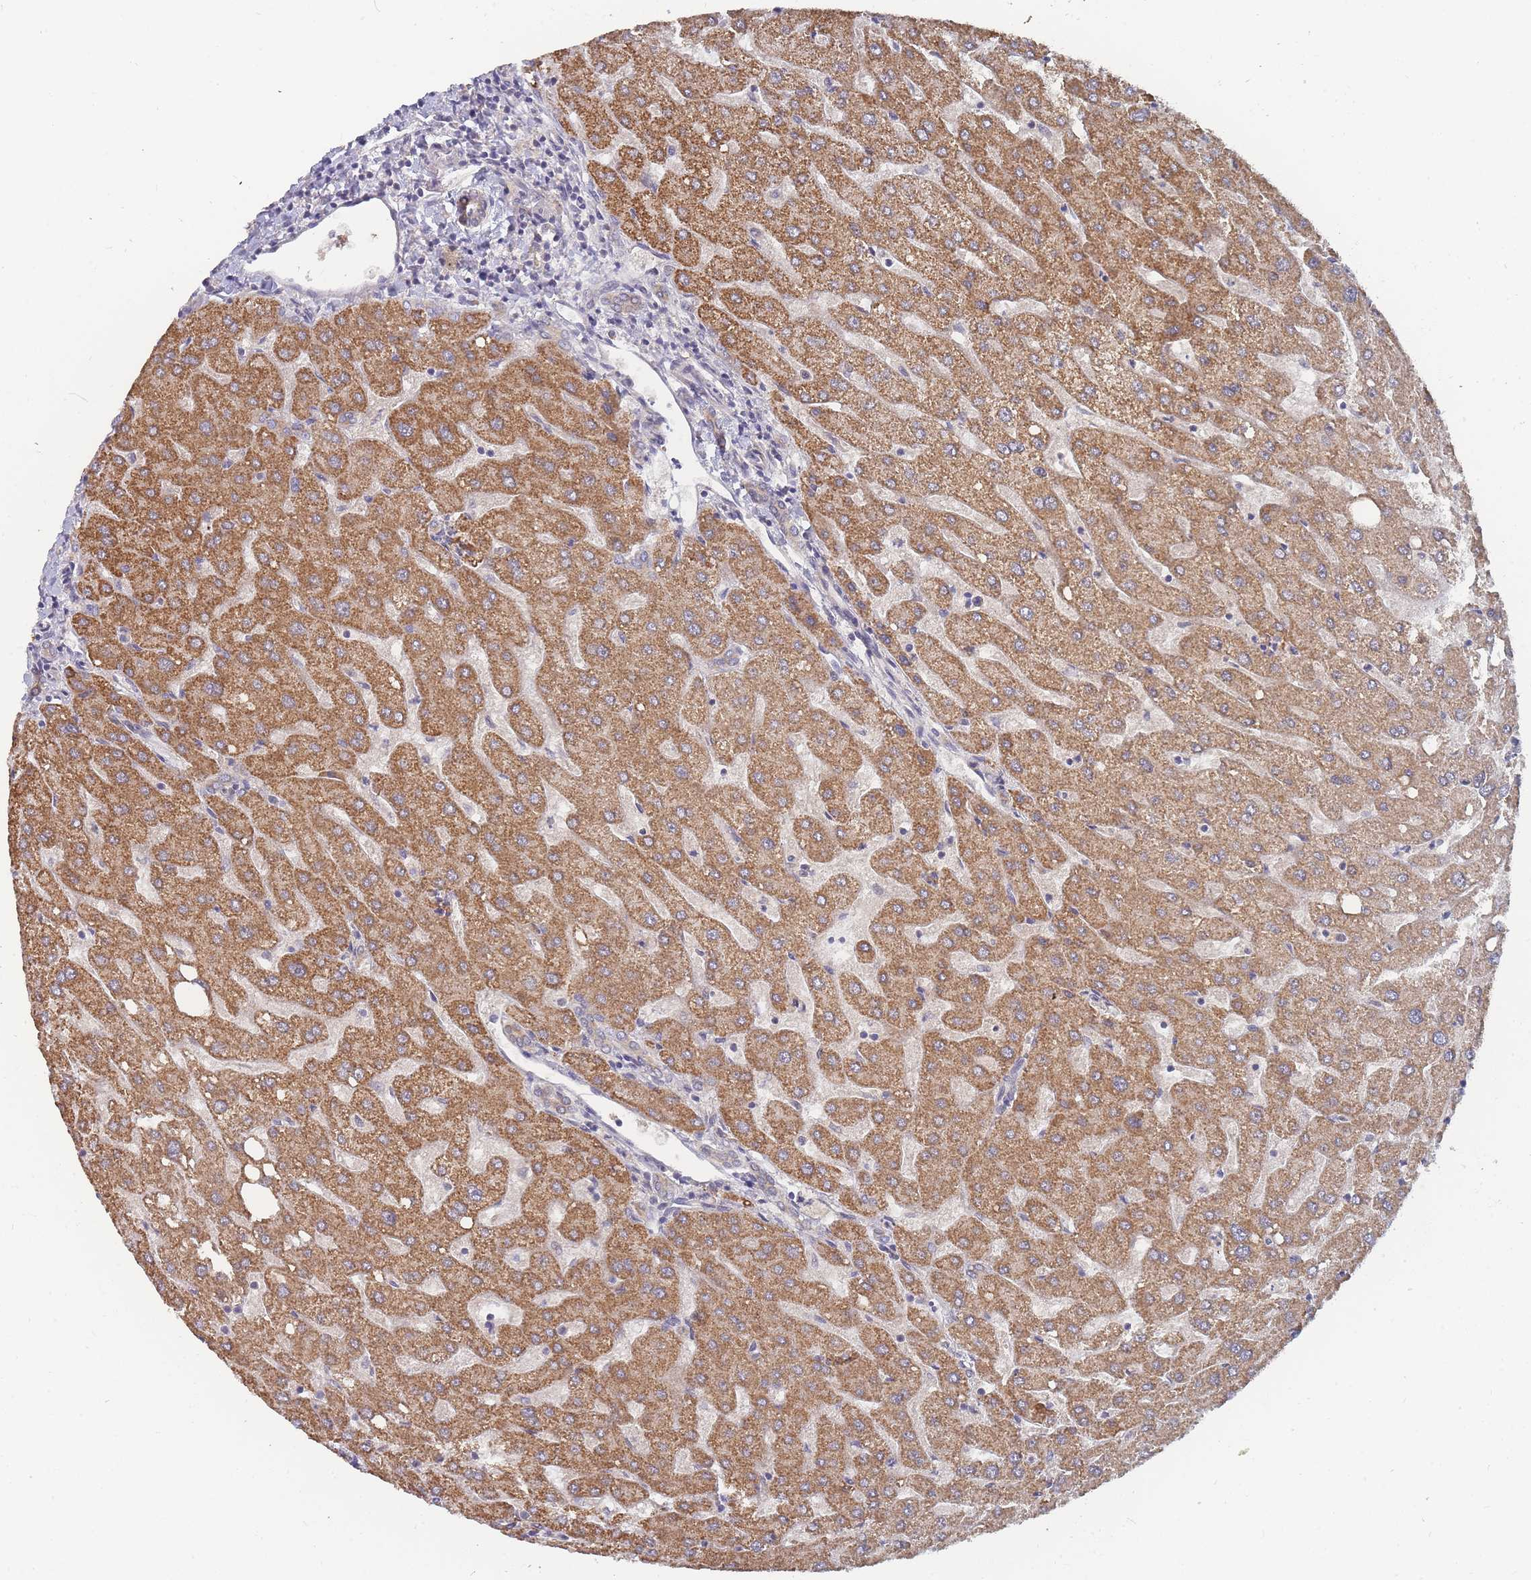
{"staining": {"intensity": "weak", "quantity": "25%-75%", "location": "cytoplasmic/membranous"}, "tissue": "liver", "cell_type": "Cholangiocytes", "image_type": "normal", "snomed": [{"axis": "morphology", "description": "Normal tissue, NOS"}, {"axis": "topography", "description": "Liver"}], "caption": "Protein expression by immunohistochemistry exhibits weak cytoplasmic/membranous staining in about 25%-75% of cholangiocytes in benign liver.", "gene": "SLC35F5", "patient": {"sex": "male", "age": 67}}